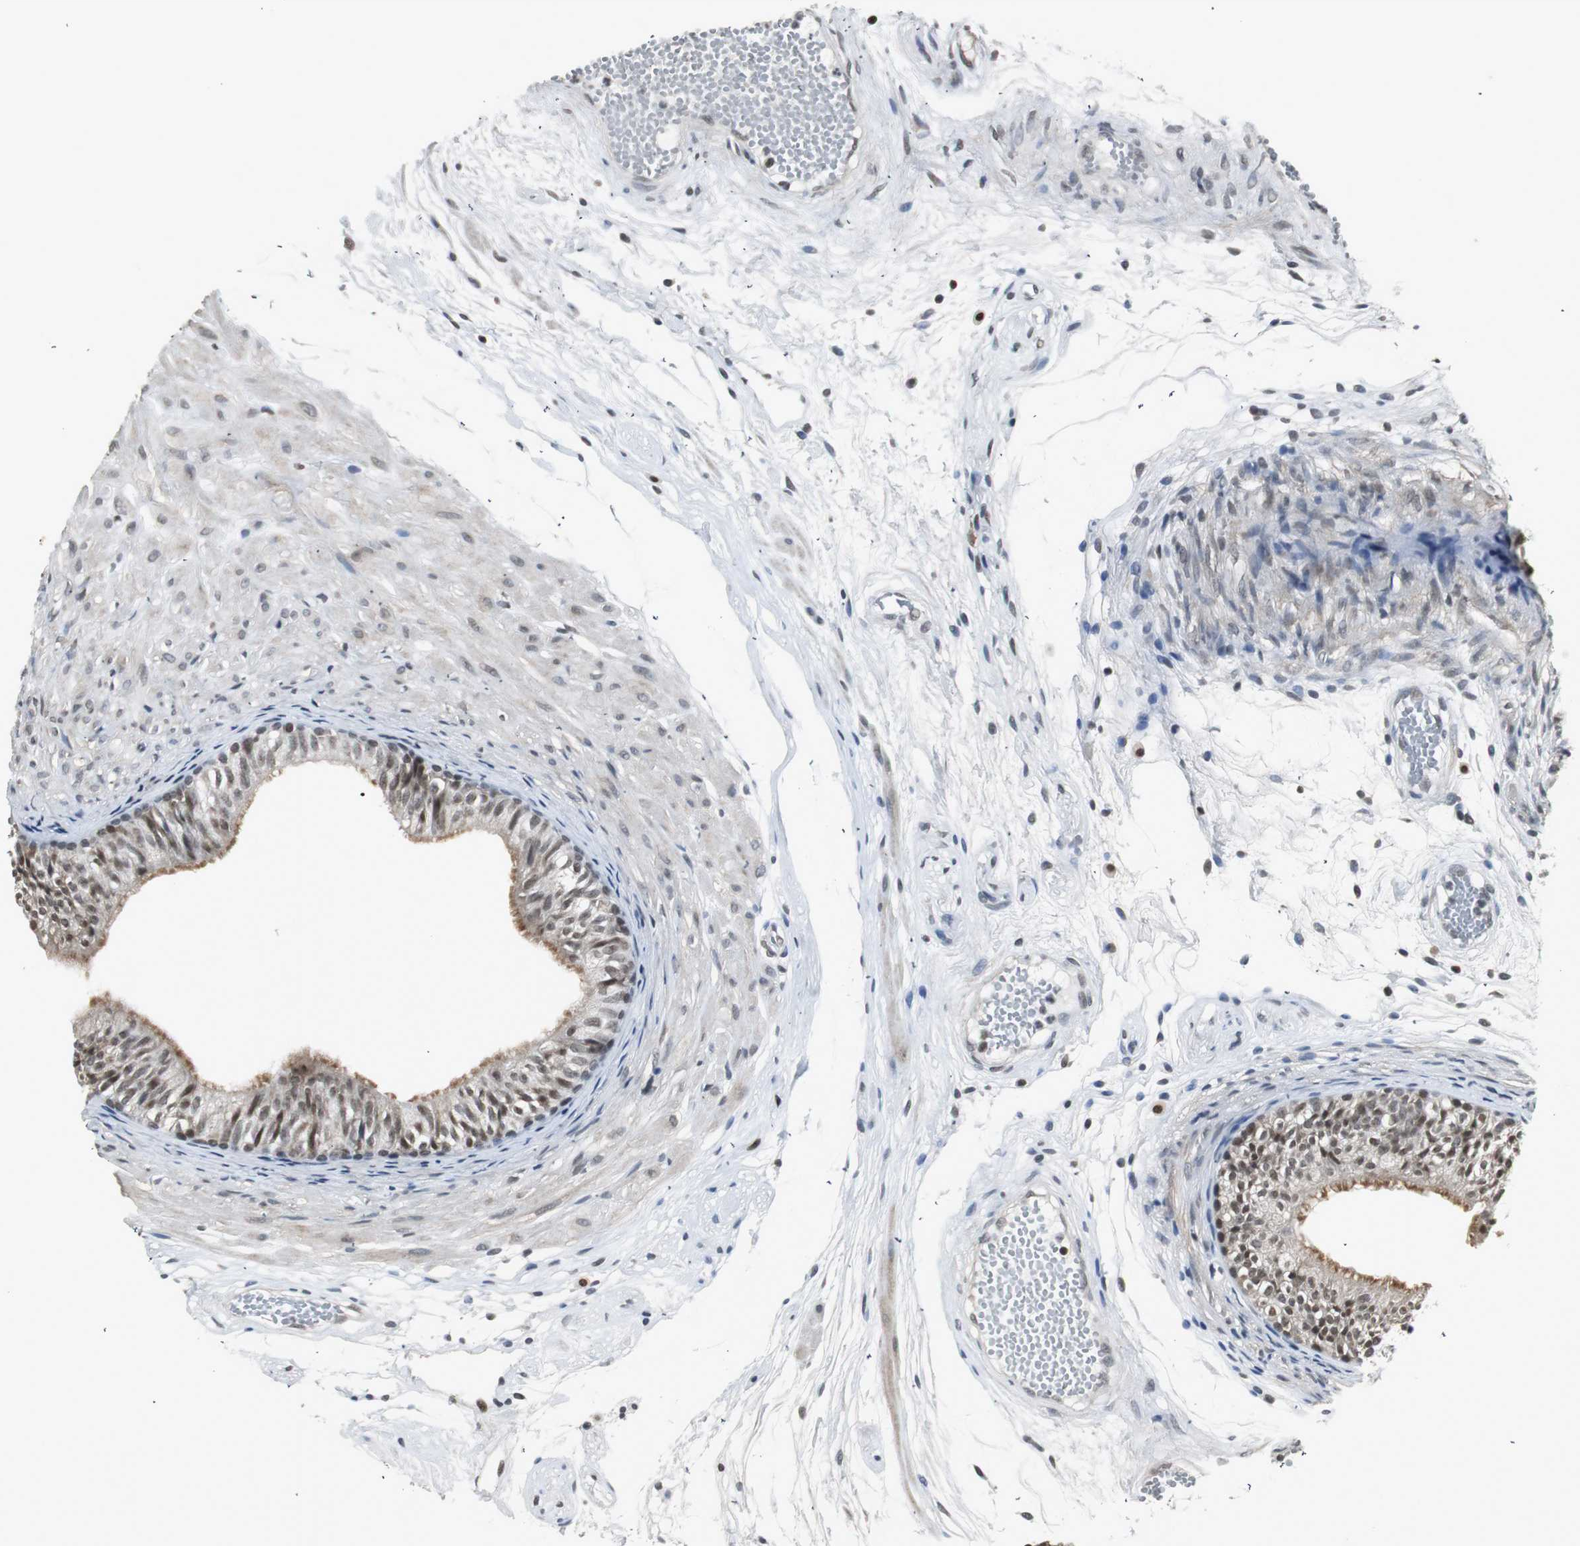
{"staining": {"intensity": "moderate", "quantity": "25%-75%", "location": "cytoplasmic/membranous,nuclear"}, "tissue": "epididymis", "cell_type": "Glandular cells", "image_type": "normal", "snomed": [{"axis": "morphology", "description": "Normal tissue, NOS"}, {"axis": "morphology", "description": "Atrophy, NOS"}, {"axis": "topography", "description": "Testis"}, {"axis": "topography", "description": "Epididymis"}], "caption": "The image displays immunohistochemical staining of normal epididymis. There is moderate cytoplasmic/membranous,nuclear positivity is seen in about 25%-75% of glandular cells.", "gene": "MPG", "patient": {"sex": "male", "age": 18}}